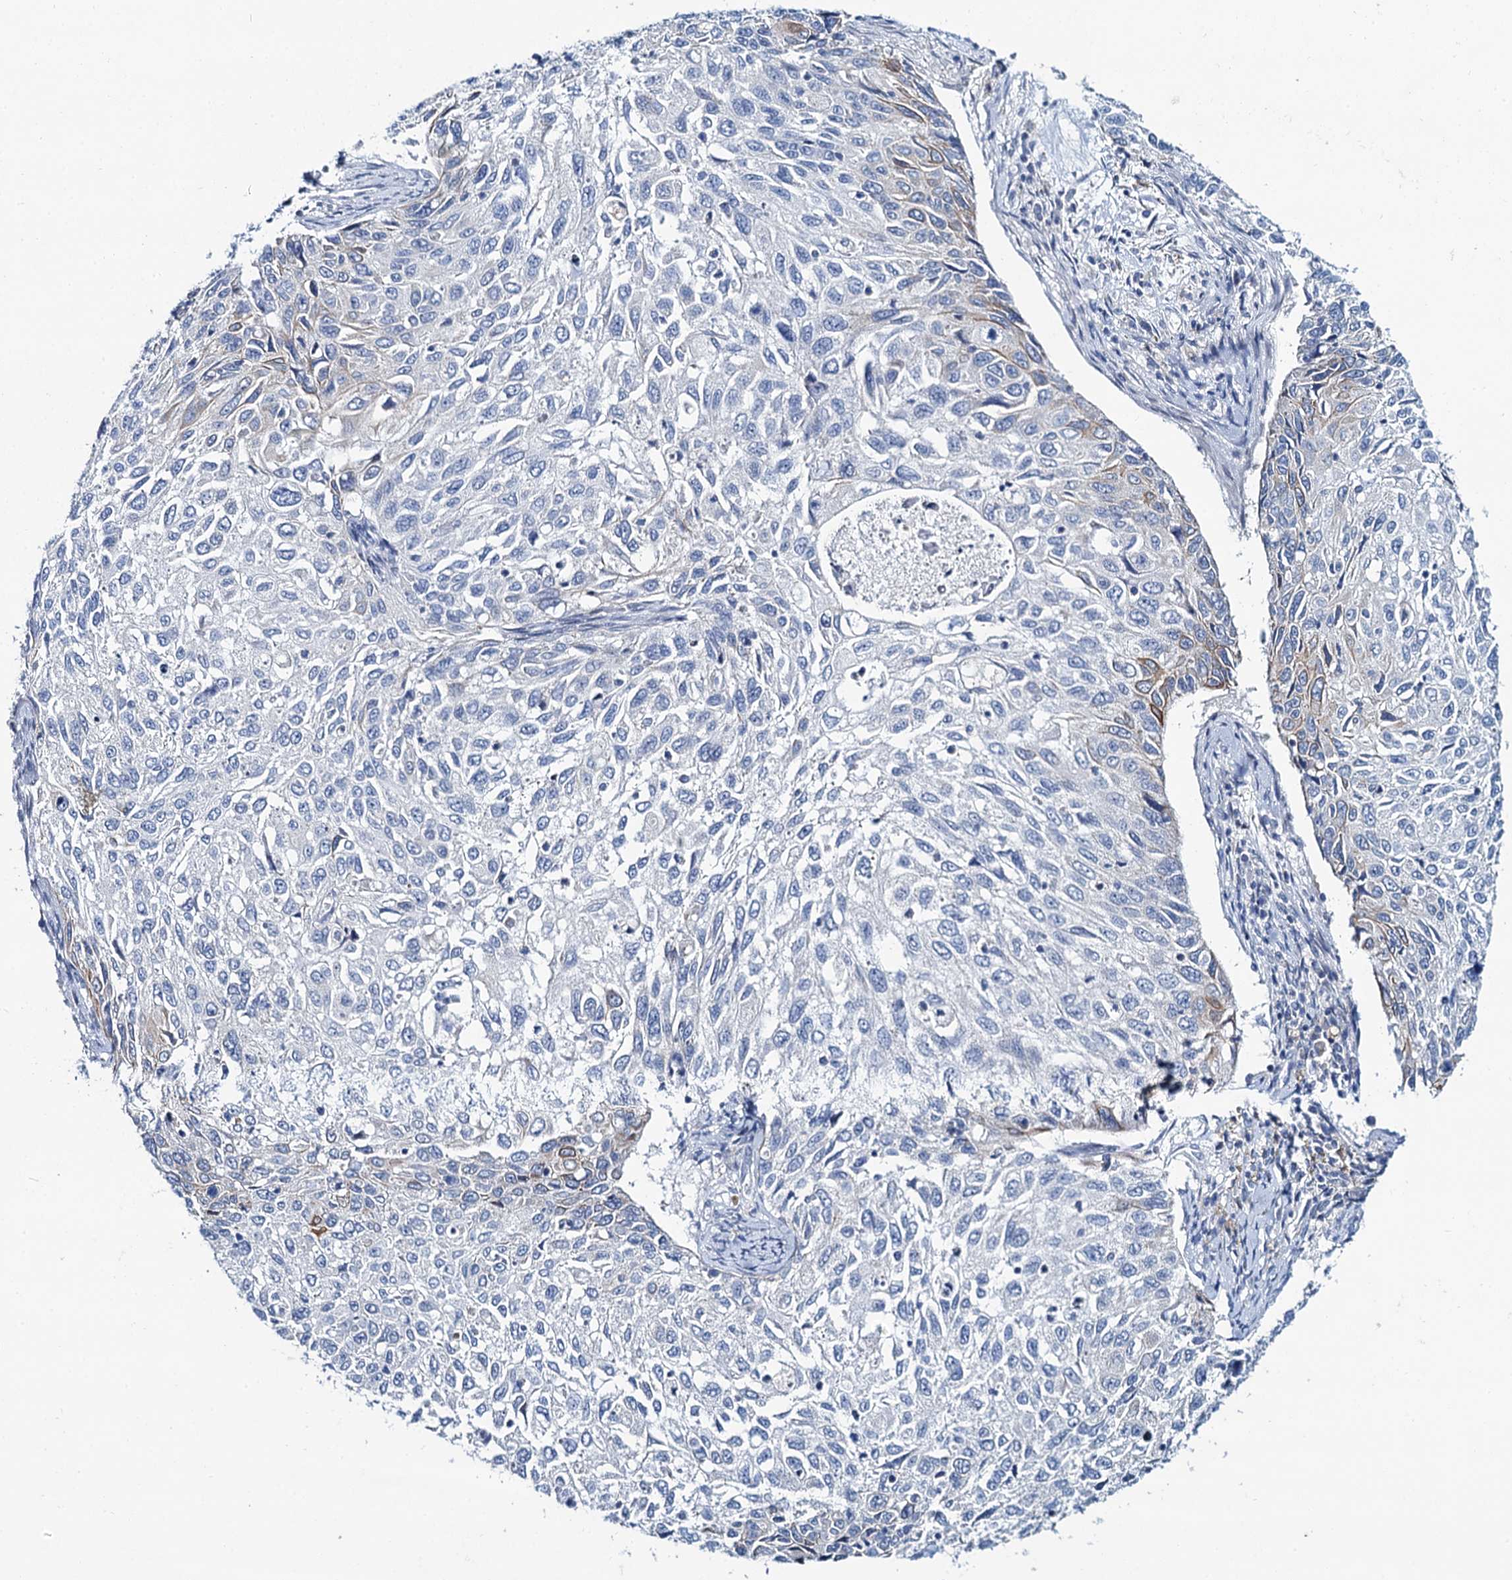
{"staining": {"intensity": "weak", "quantity": "<25%", "location": "cytoplasmic/membranous"}, "tissue": "cervical cancer", "cell_type": "Tumor cells", "image_type": "cancer", "snomed": [{"axis": "morphology", "description": "Squamous cell carcinoma, NOS"}, {"axis": "topography", "description": "Cervix"}], "caption": "Human squamous cell carcinoma (cervical) stained for a protein using immunohistochemistry displays no positivity in tumor cells.", "gene": "TOX3", "patient": {"sex": "female", "age": 70}}